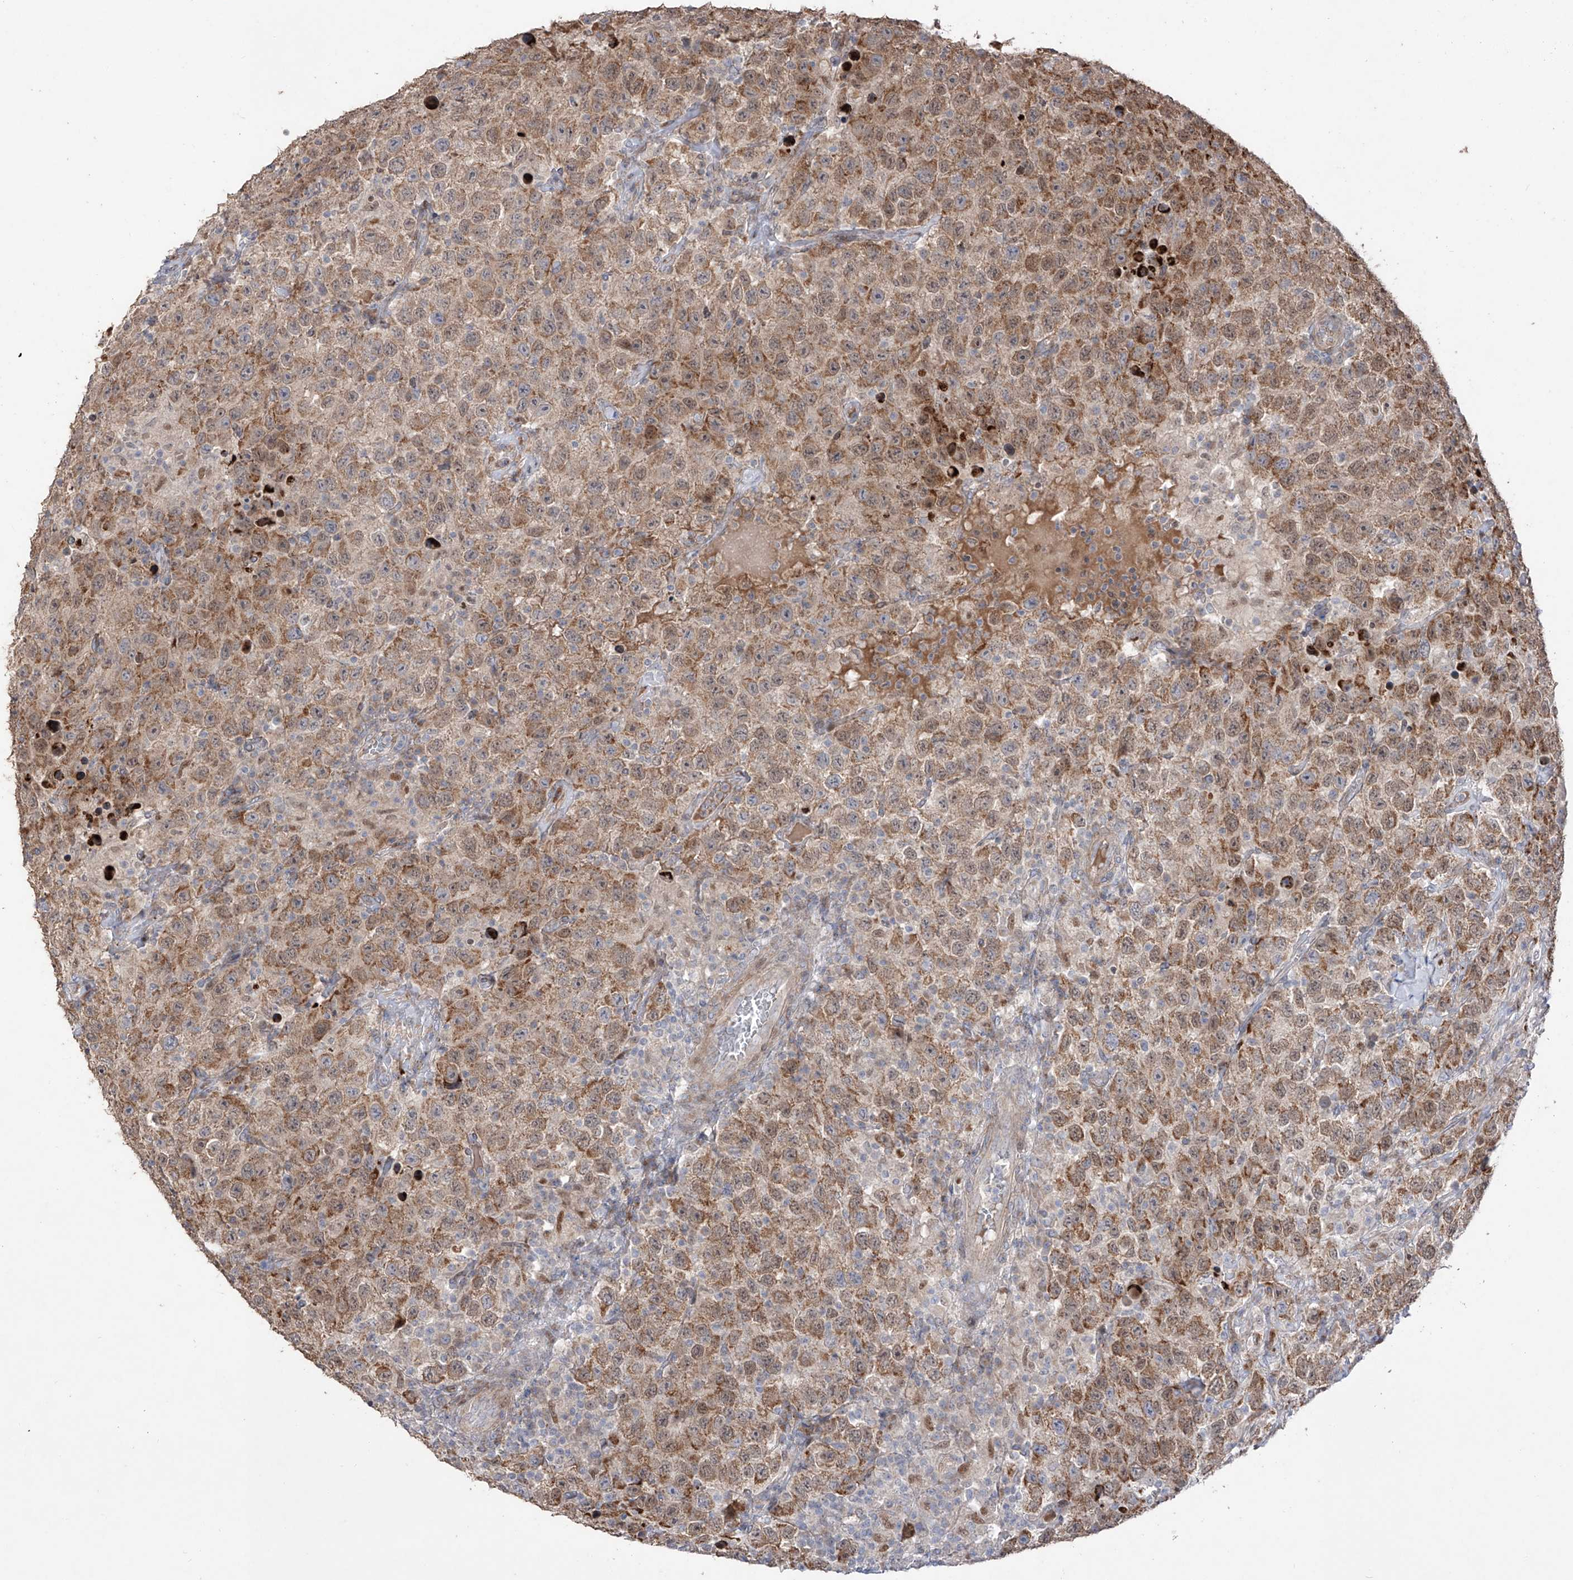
{"staining": {"intensity": "moderate", "quantity": ">75%", "location": "cytoplasmic/membranous"}, "tissue": "testis cancer", "cell_type": "Tumor cells", "image_type": "cancer", "snomed": [{"axis": "morphology", "description": "Seminoma, NOS"}, {"axis": "topography", "description": "Testis"}], "caption": "This is a micrograph of IHC staining of testis seminoma, which shows moderate positivity in the cytoplasmic/membranous of tumor cells.", "gene": "YKT6", "patient": {"sex": "male", "age": 41}}